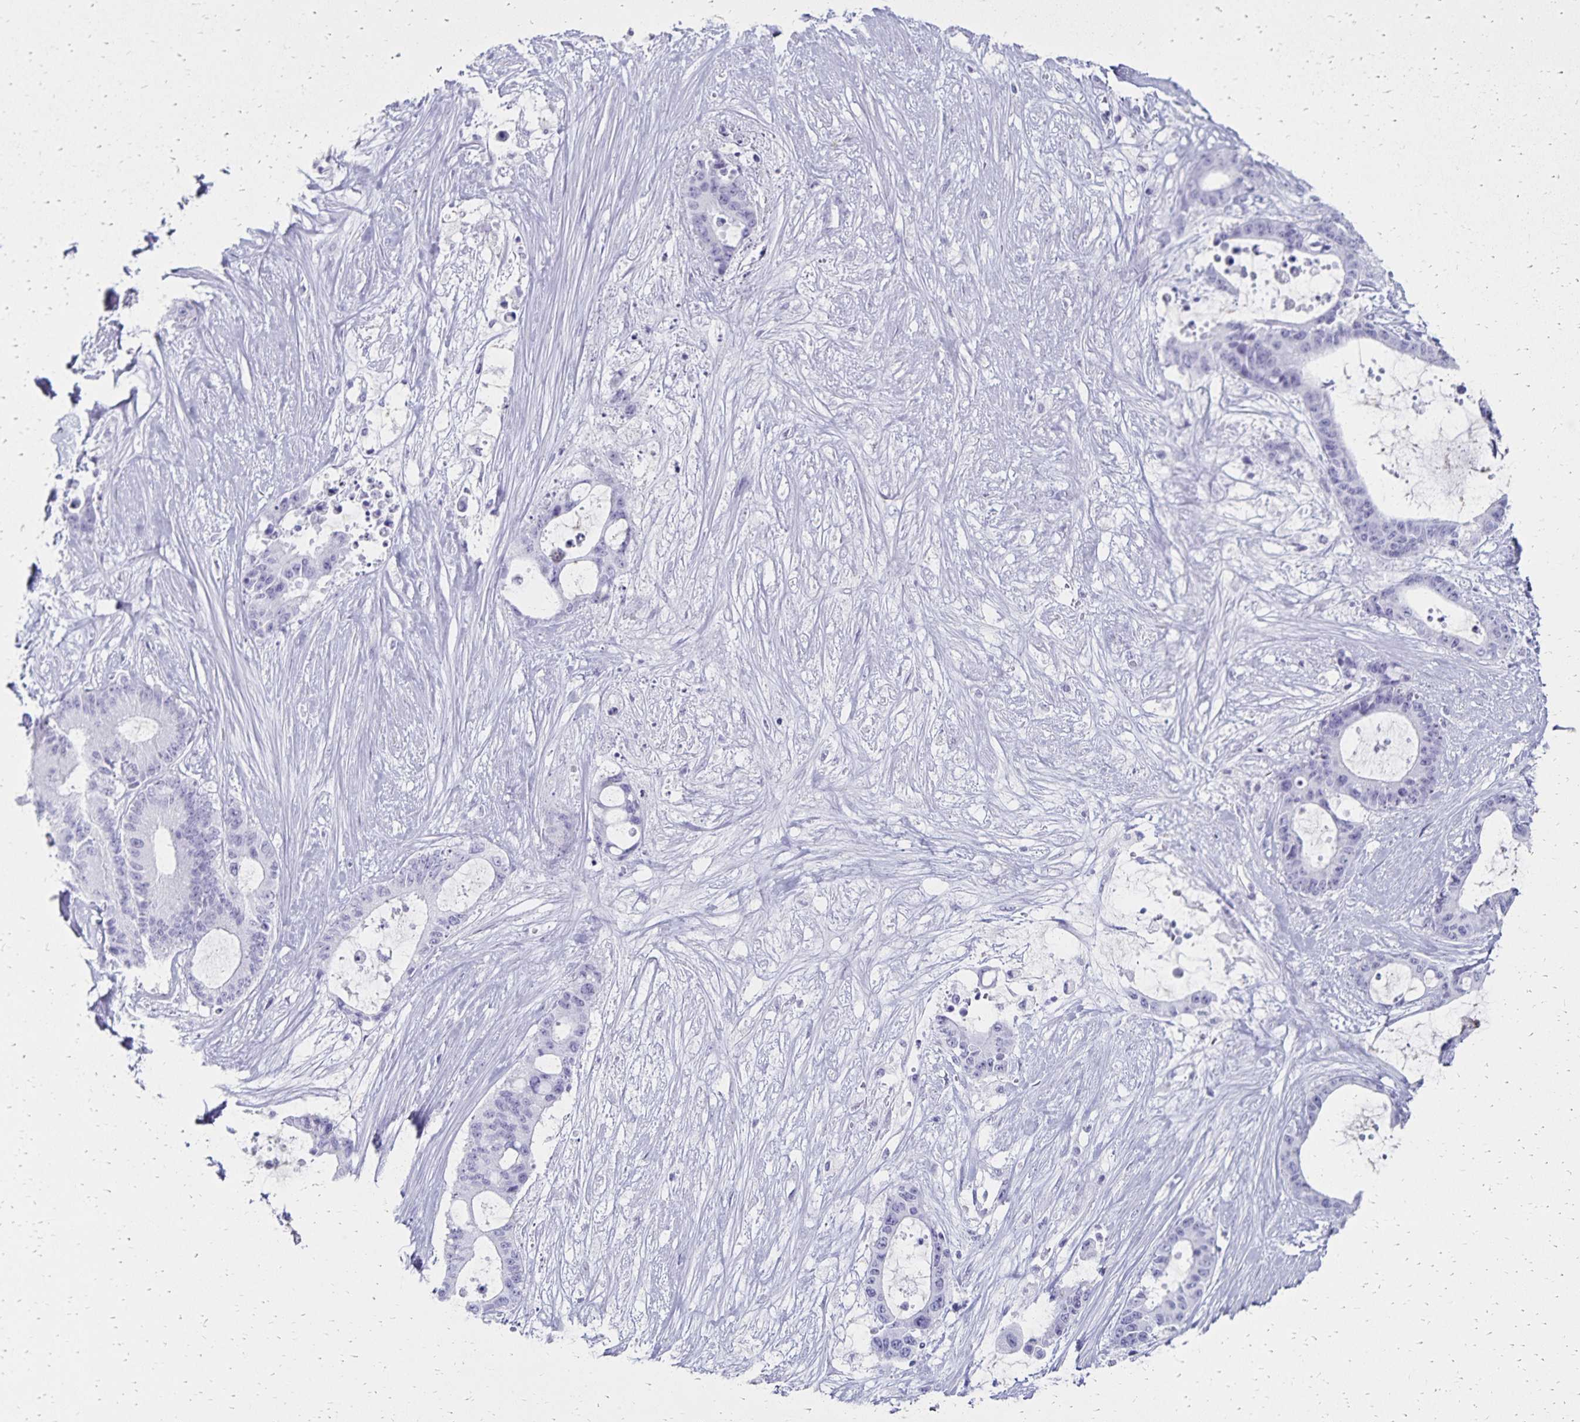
{"staining": {"intensity": "negative", "quantity": "none", "location": "none"}, "tissue": "liver cancer", "cell_type": "Tumor cells", "image_type": "cancer", "snomed": [{"axis": "morphology", "description": "Normal tissue, NOS"}, {"axis": "morphology", "description": "Cholangiocarcinoma"}, {"axis": "topography", "description": "Liver"}, {"axis": "topography", "description": "Peripheral nerve tissue"}], "caption": "DAB immunohistochemical staining of human liver cancer (cholangiocarcinoma) exhibits no significant staining in tumor cells. (DAB (3,3'-diaminobenzidine) immunohistochemistry, high magnification).", "gene": "GIP", "patient": {"sex": "female", "age": 73}}